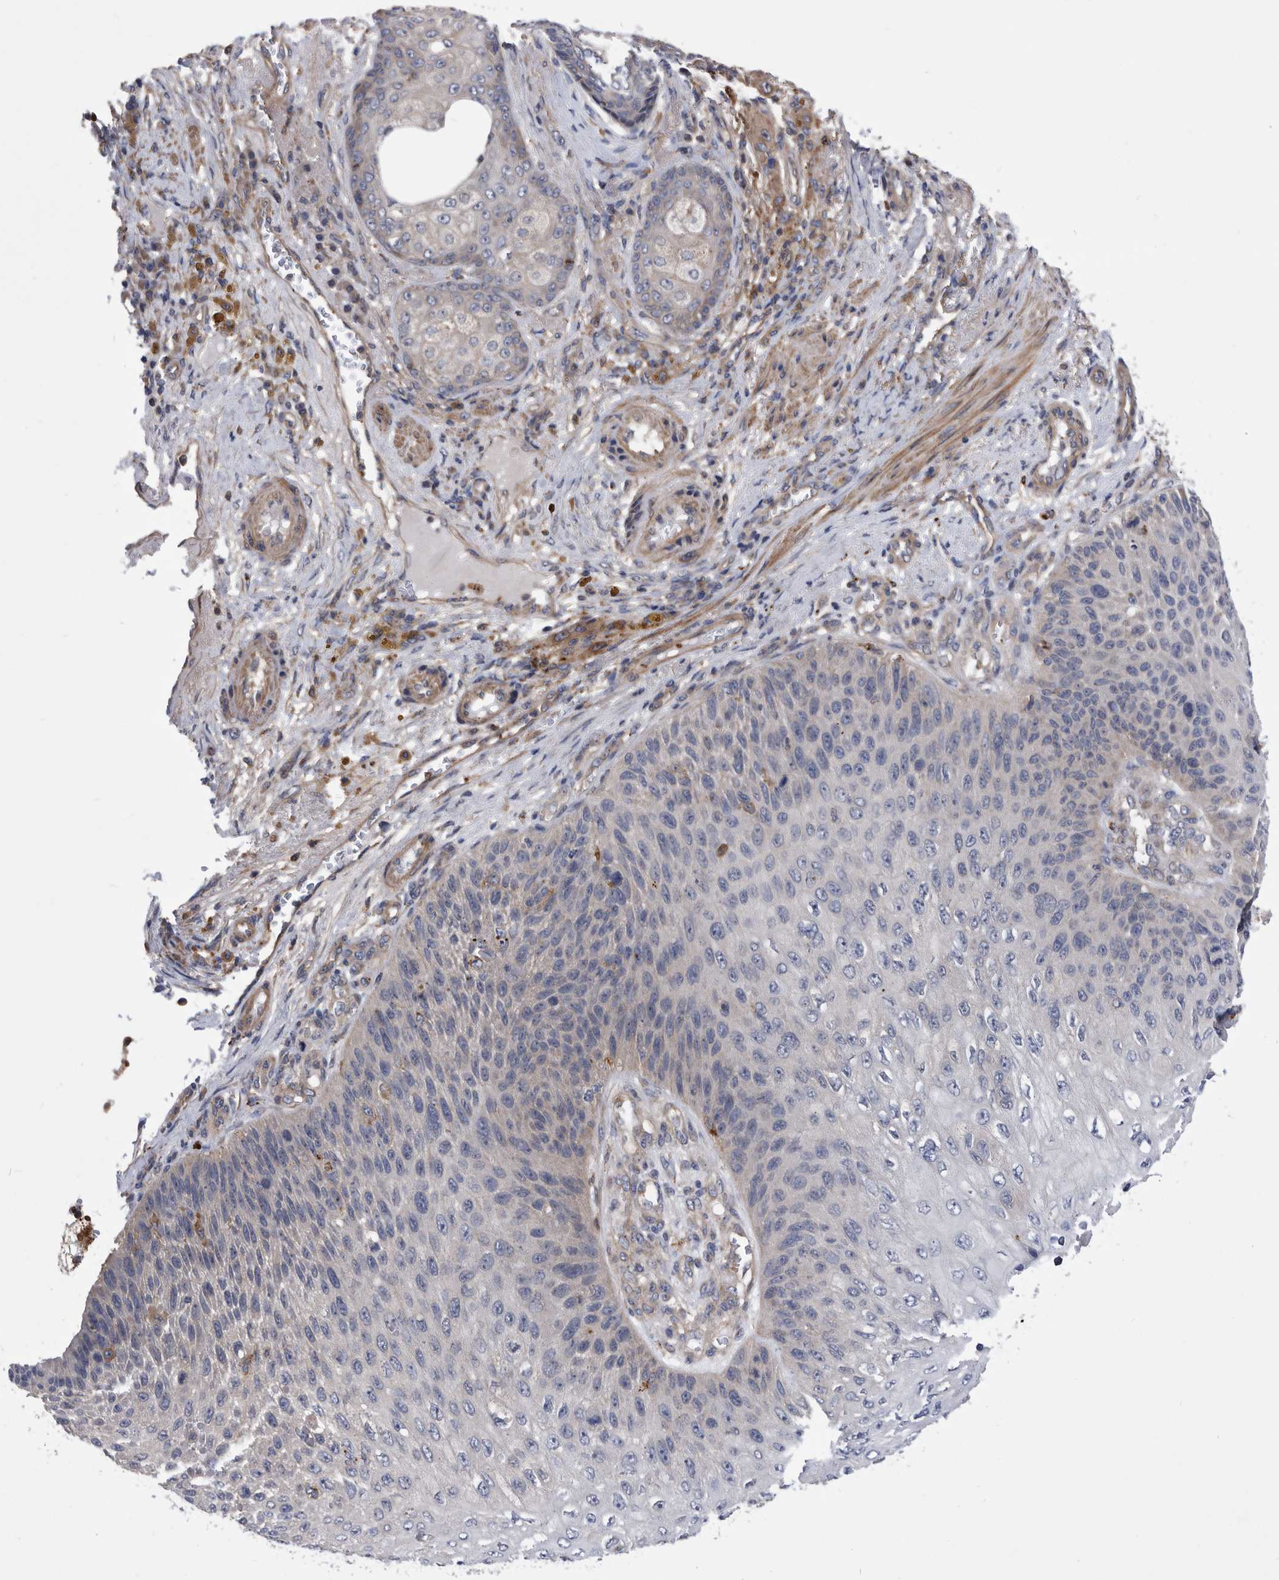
{"staining": {"intensity": "negative", "quantity": "none", "location": "none"}, "tissue": "skin cancer", "cell_type": "Tumor cells", "image_type": "cancer", "snomed": [{"axis": "morphology", "description": "Squamous cell carcinoma, NOS"}, {"axis": "topography", "description": "Skin"}], "caption": "Tumor cells show no significant protein positivity in skin squamous cell carcinoma. (IHC, brightfield microscopy, high magnification).", "gene": "BAIAP3", "patient": {"sex": "female", "age": 88}}